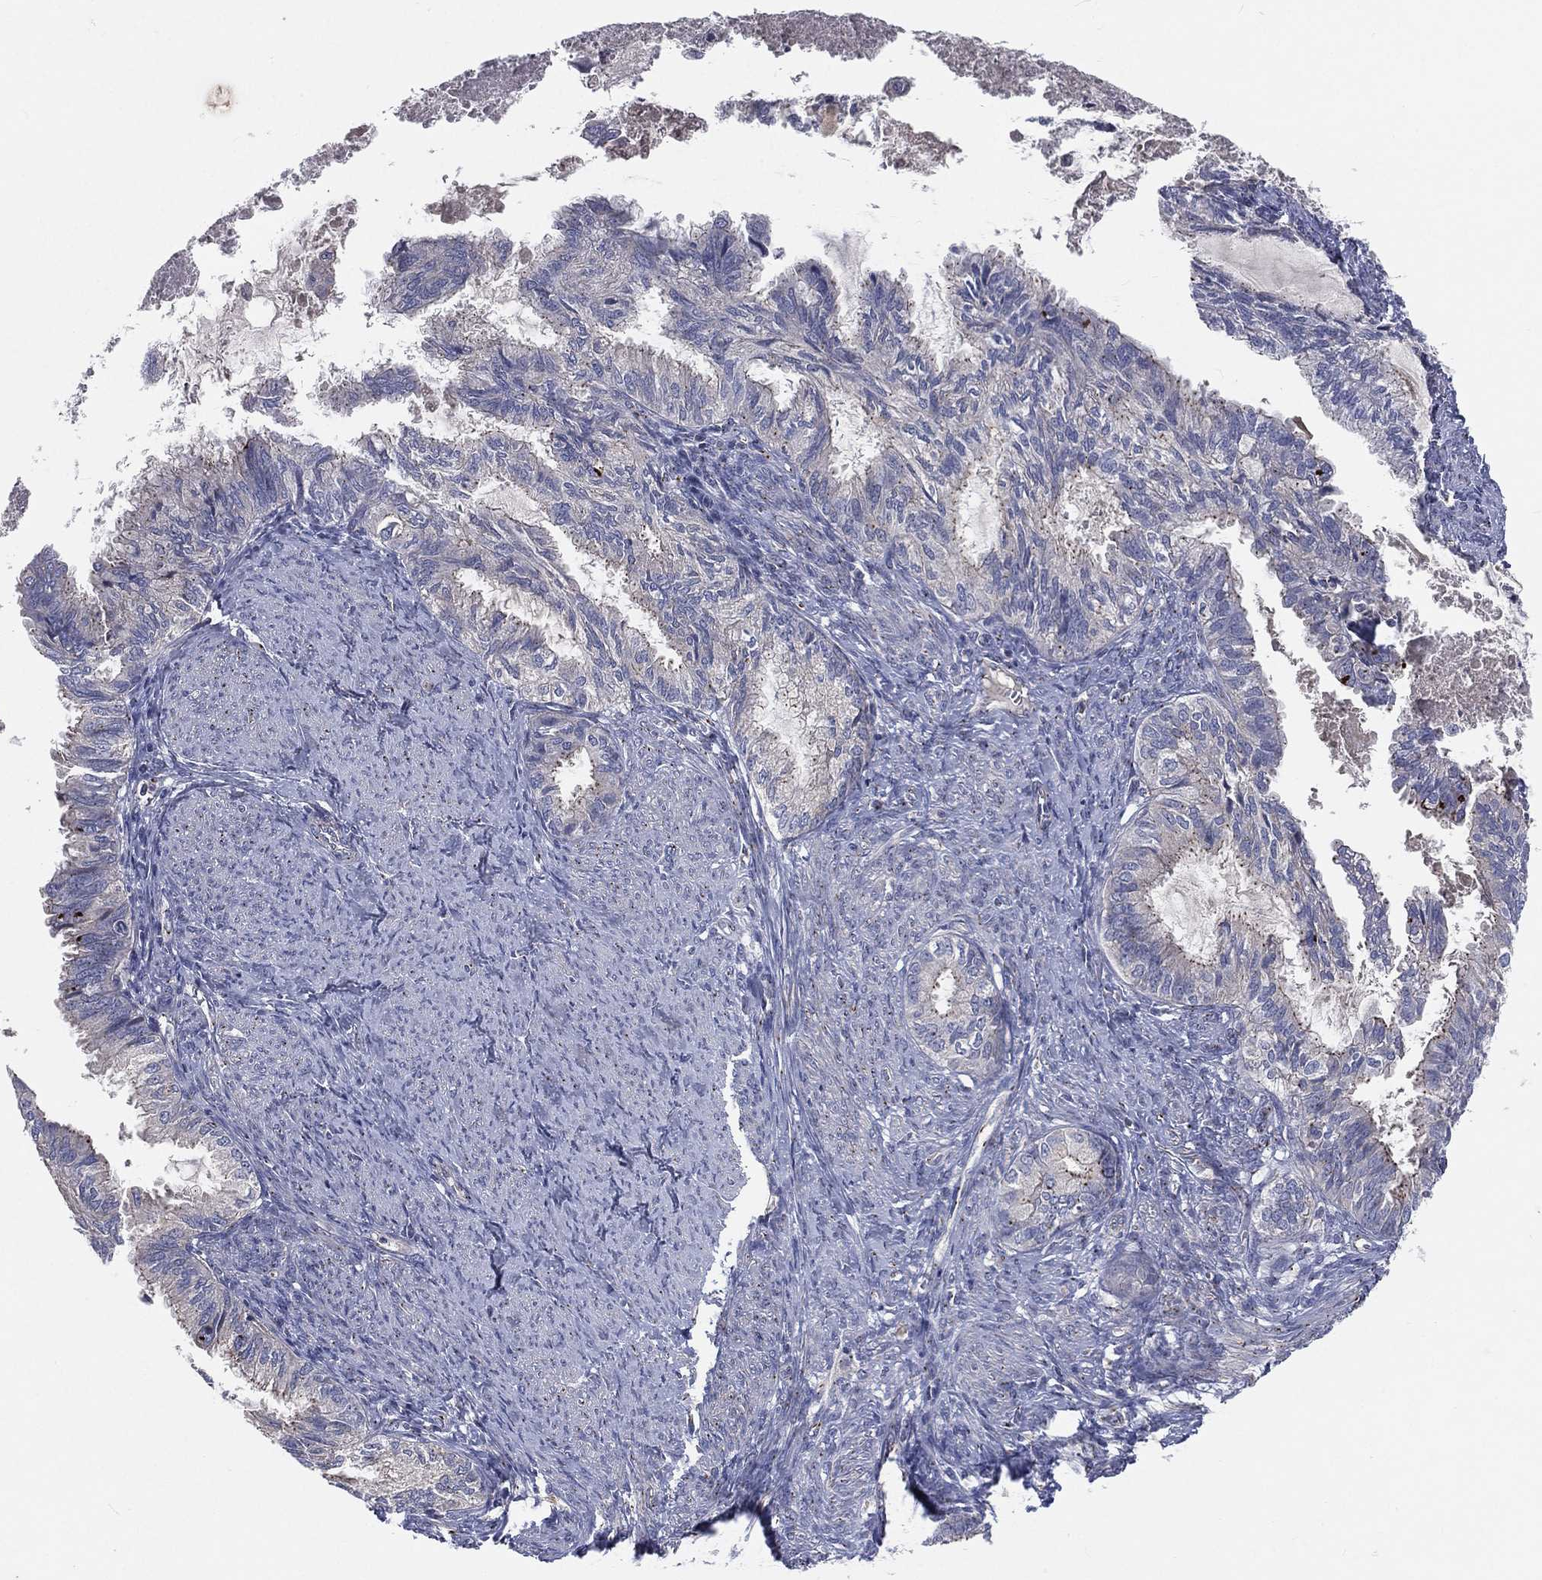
{"staining": {"intensity": "weak", "quantity": "<25%", "location": "cytoplasmic/membranous"}, "tissue": "endometrial cancer", "cell_type": "Tumor cells", "image_type": "cancer", "snomed": [{"axis": "morphology", "description": "Adenocarcinoma, NOS"}, {"axis": "topography", "description": "Endometrium"}], "caption": "A micrograph of human adenocarcinoma (endometrial) is negative for staining in tumor cells.", "gene": "CROCC", "patient": {"sex": "female", "age": 86}}